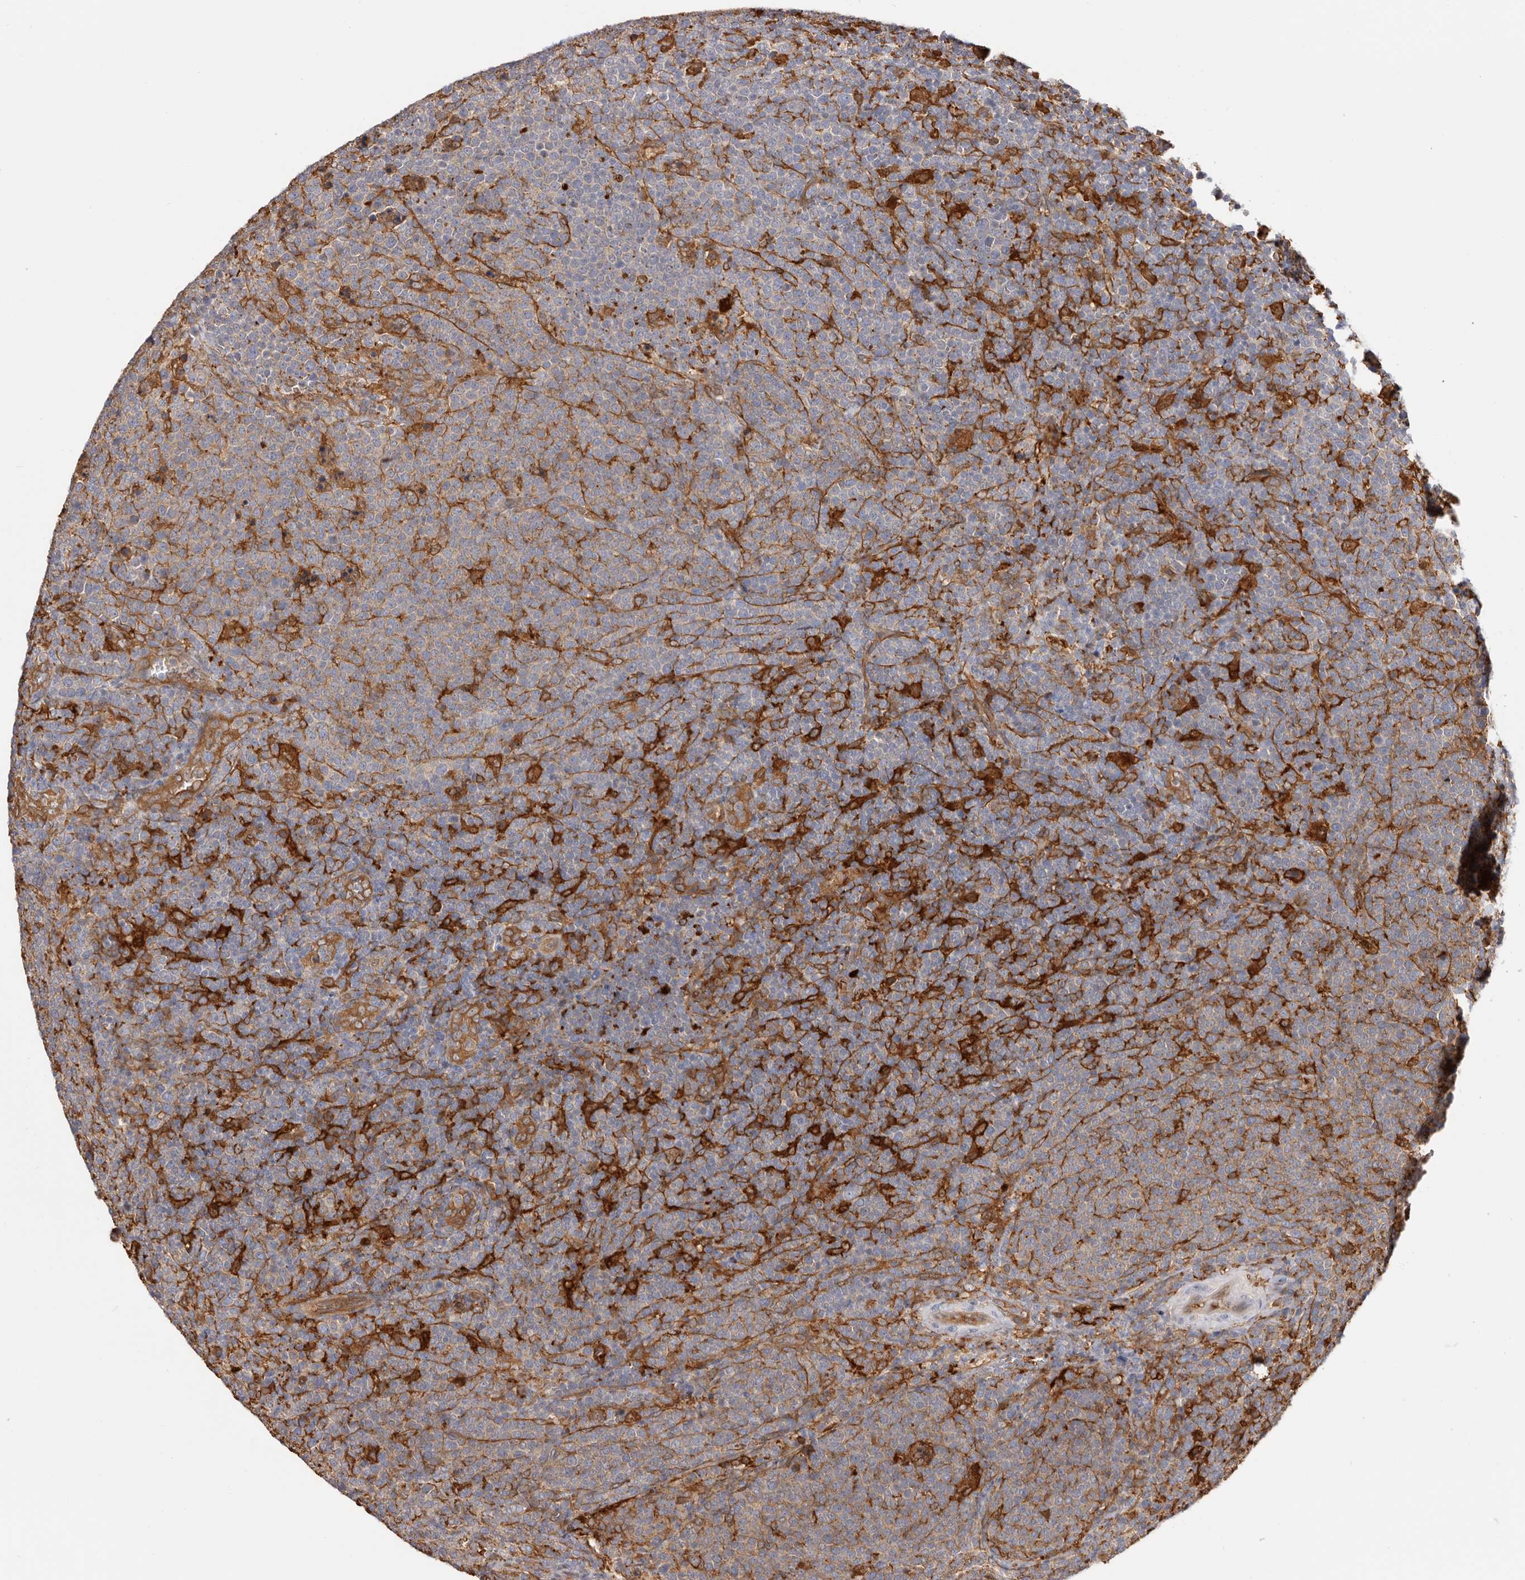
{"staining": {"intensity": "weak", "quantity": "25%-75%", "location": "cytoplasmic/membranous"}, "tissue": "lymphoma", "cell_type": "Tumor cells", "image_type": "cancer", "snomed": [{"axis": "morphology", "description": "Malignant lymphoma, non-Hodgkin's type, High grade"}, {"axis": "topography", "description": "Lymph node"}], "caption": "Immunohistochemistry (IHC) of lymphoma shows low levels of weak cytoplasmic/membranous positivity in approximately 25%-75% of tumor cells.", "gene": "LAP3", "patient": {"sex": "male", "age": 61}}